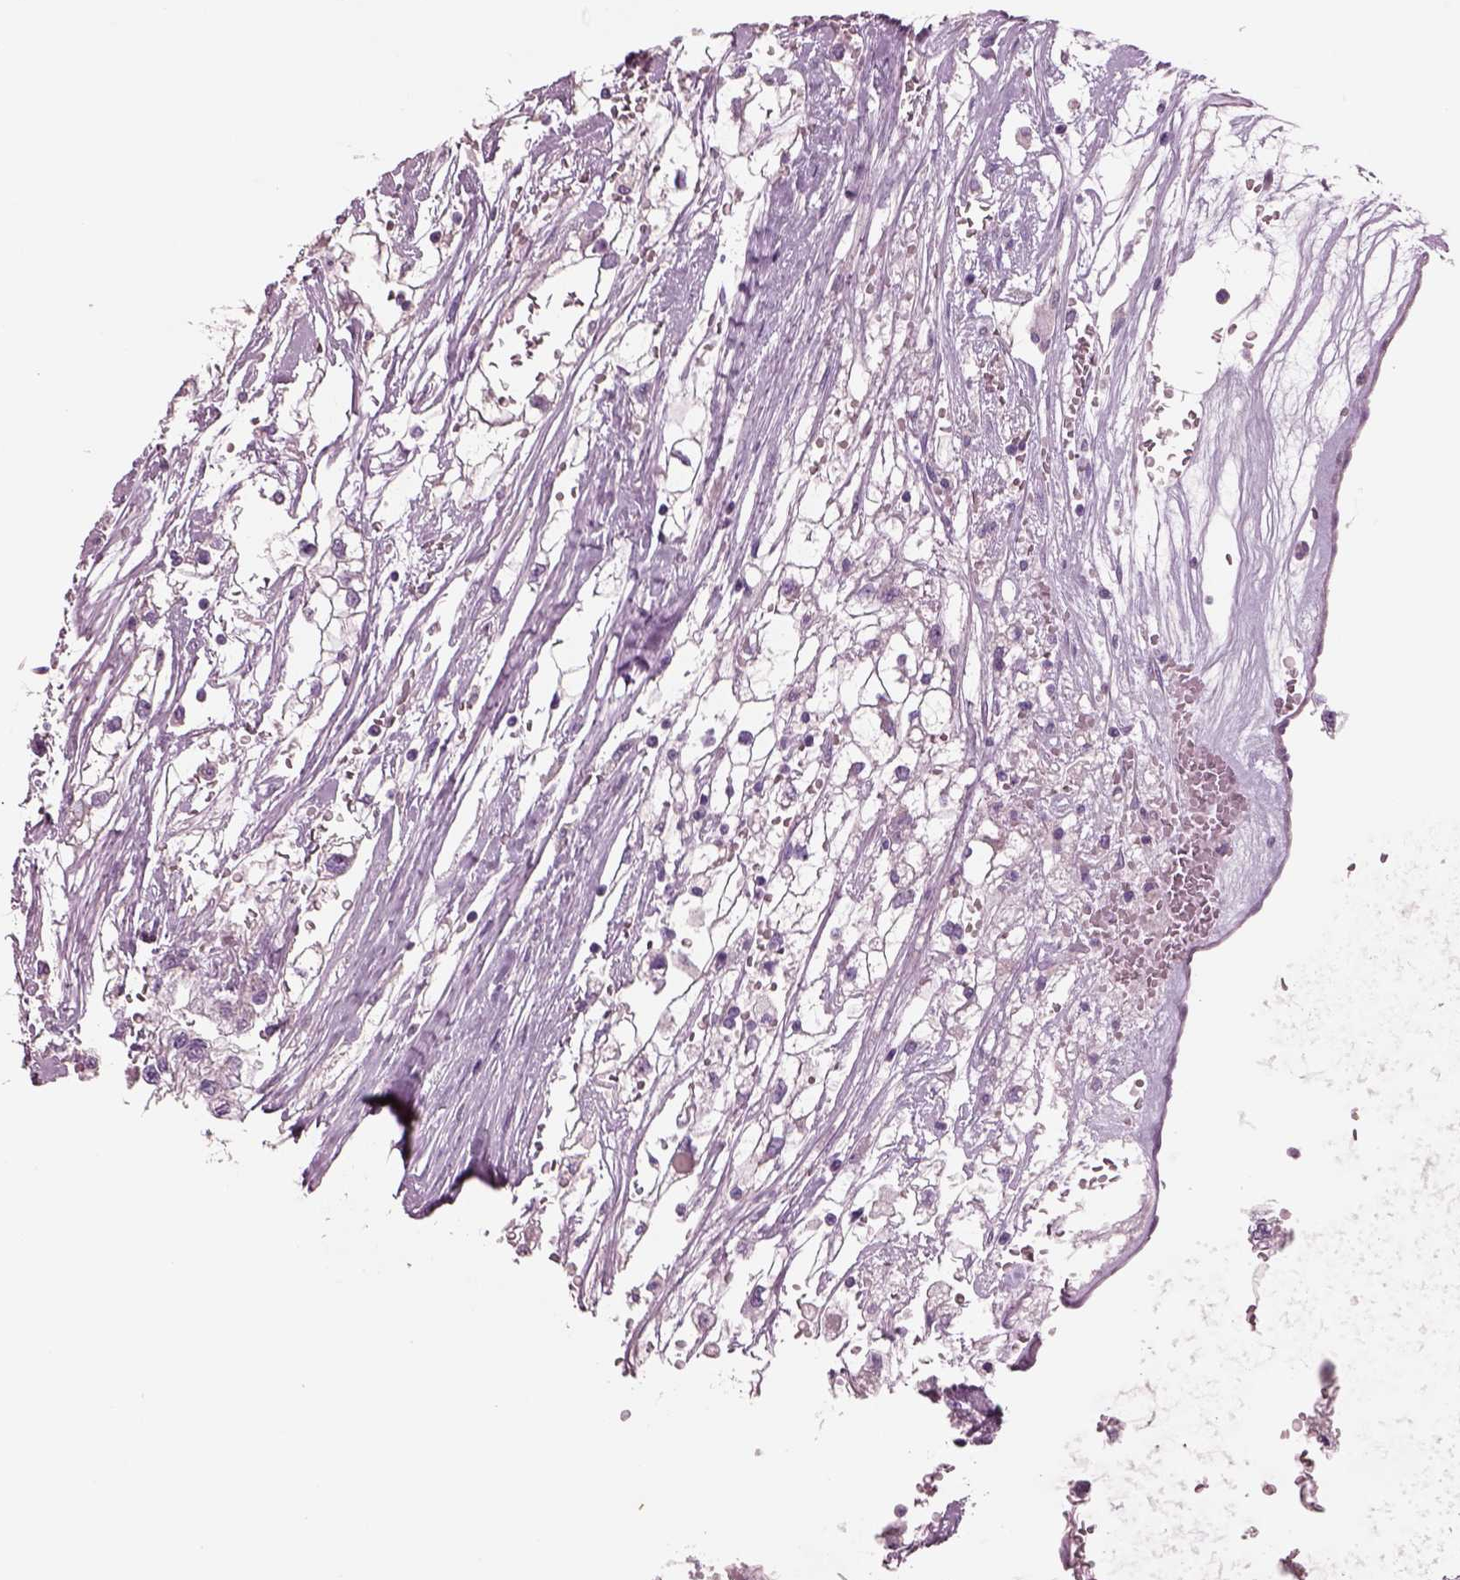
{"staining": {"intensity": "negative", "quantity": "none", "location": "none"}, "tissue": "renal cancer", "cell_type": "Tumor cells", "image_type": "cancer", "snomed": [{"axis": "morphology", "description": "Adenocarcinoma, NOS"}, {"axis": "topography", "description": "Kidney"}], "caption": "Immunohistochemistry (IHC) histopathology image of neoplastic tissue: human renal cancer stained with DAB shows no significant protein positivity in tumor cells.", "gene": "PLPP7", "patient": {"sex": "male", "age": 59}}